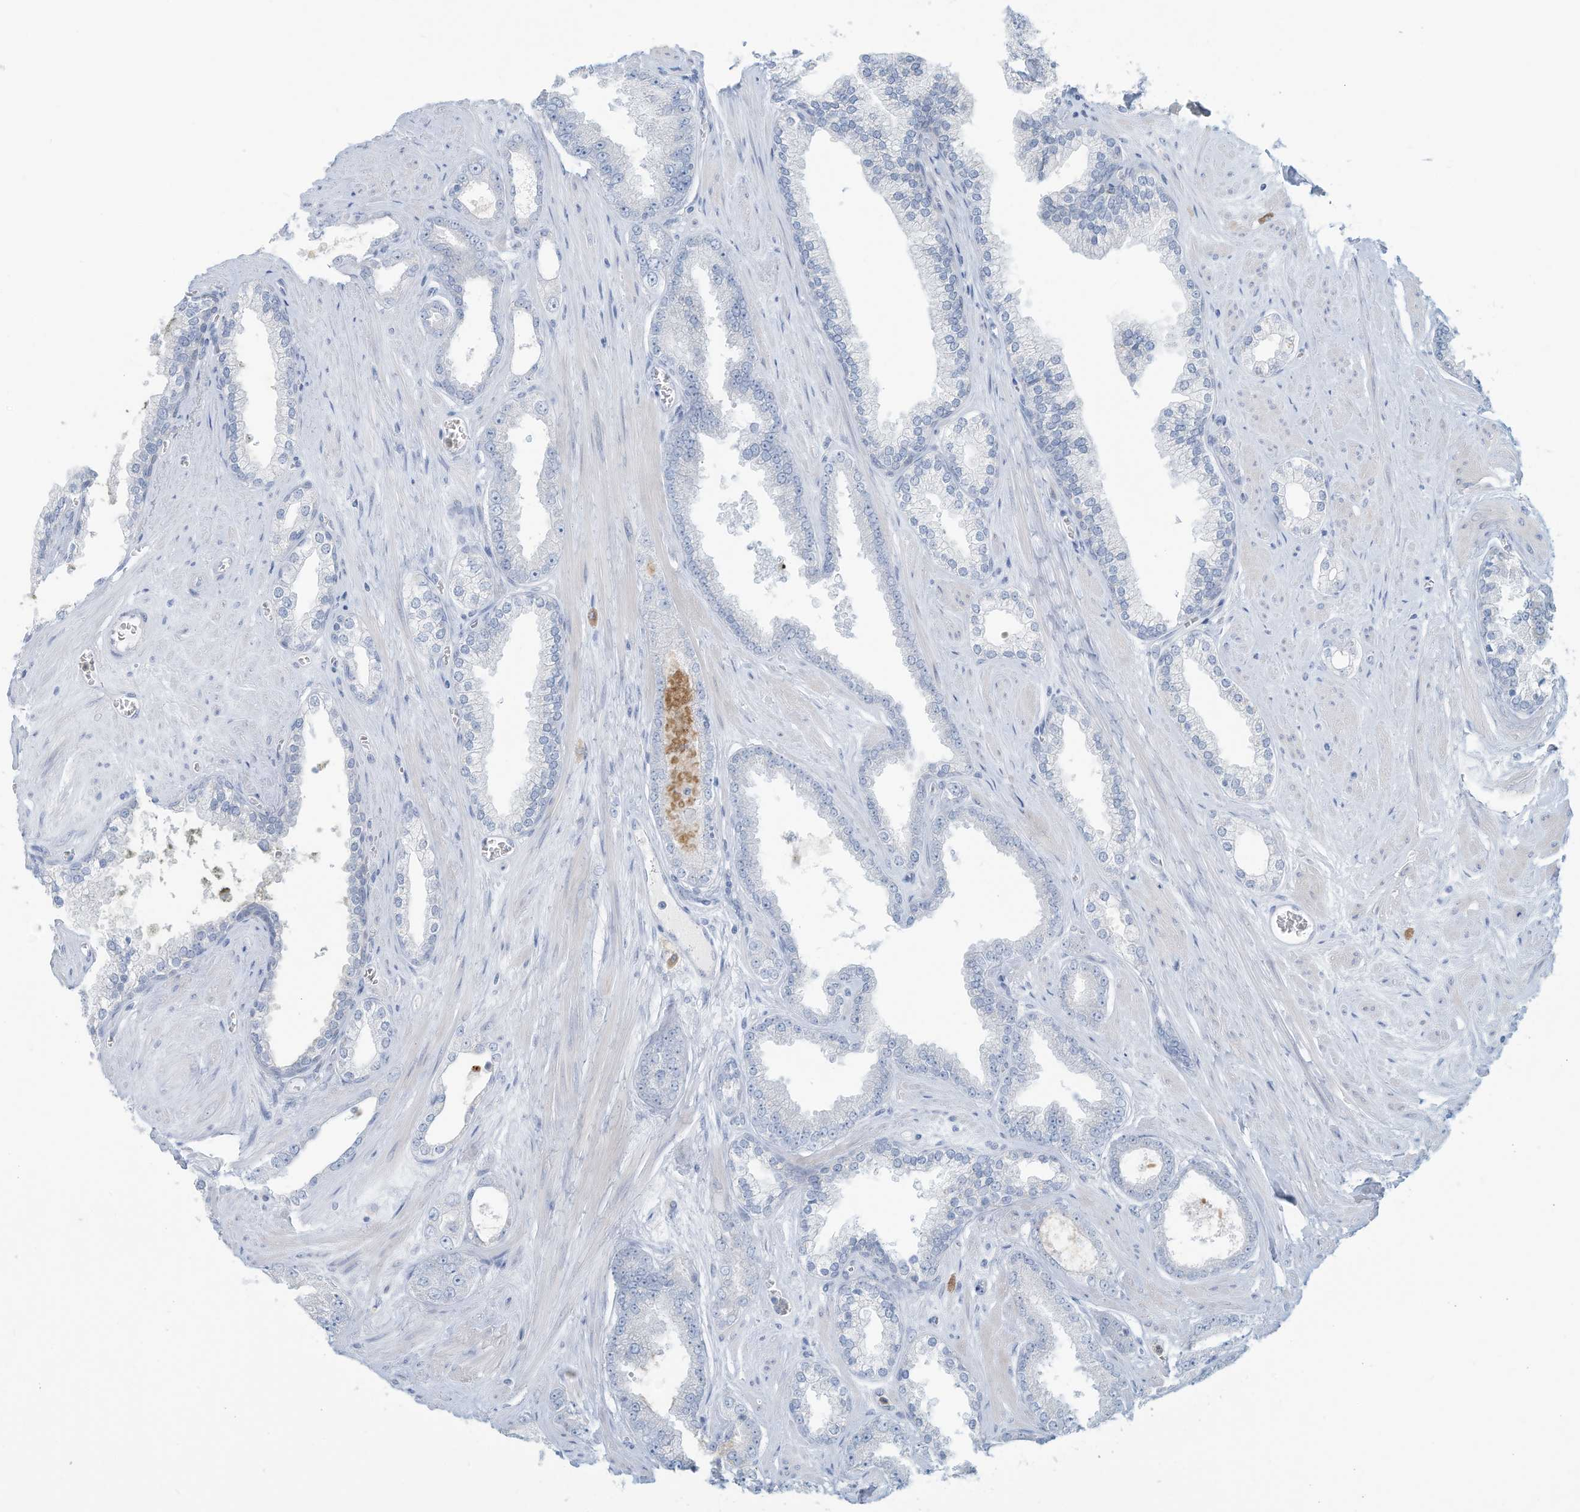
{"staining": {"intensity": "negative", "quantity": "none", "location": "none"}, "tissue": "prostate cancer", "cell_type": "Tumor cells", "image_type": "cancer", "snomed": [{"axis": "morphology", "description": "Adenocarcinoma, Low grade"}, {"axis": "topography", "description": "Prostate"}], "caption": "Immunohistochemistry image of human prostate cancer (low-grade adenocarcinoma) stained for a protein (brown), which demonstrates no positivity in tumor cells.", "gene": "ERI2", "patient": {"sex": "male", "age": 62}}